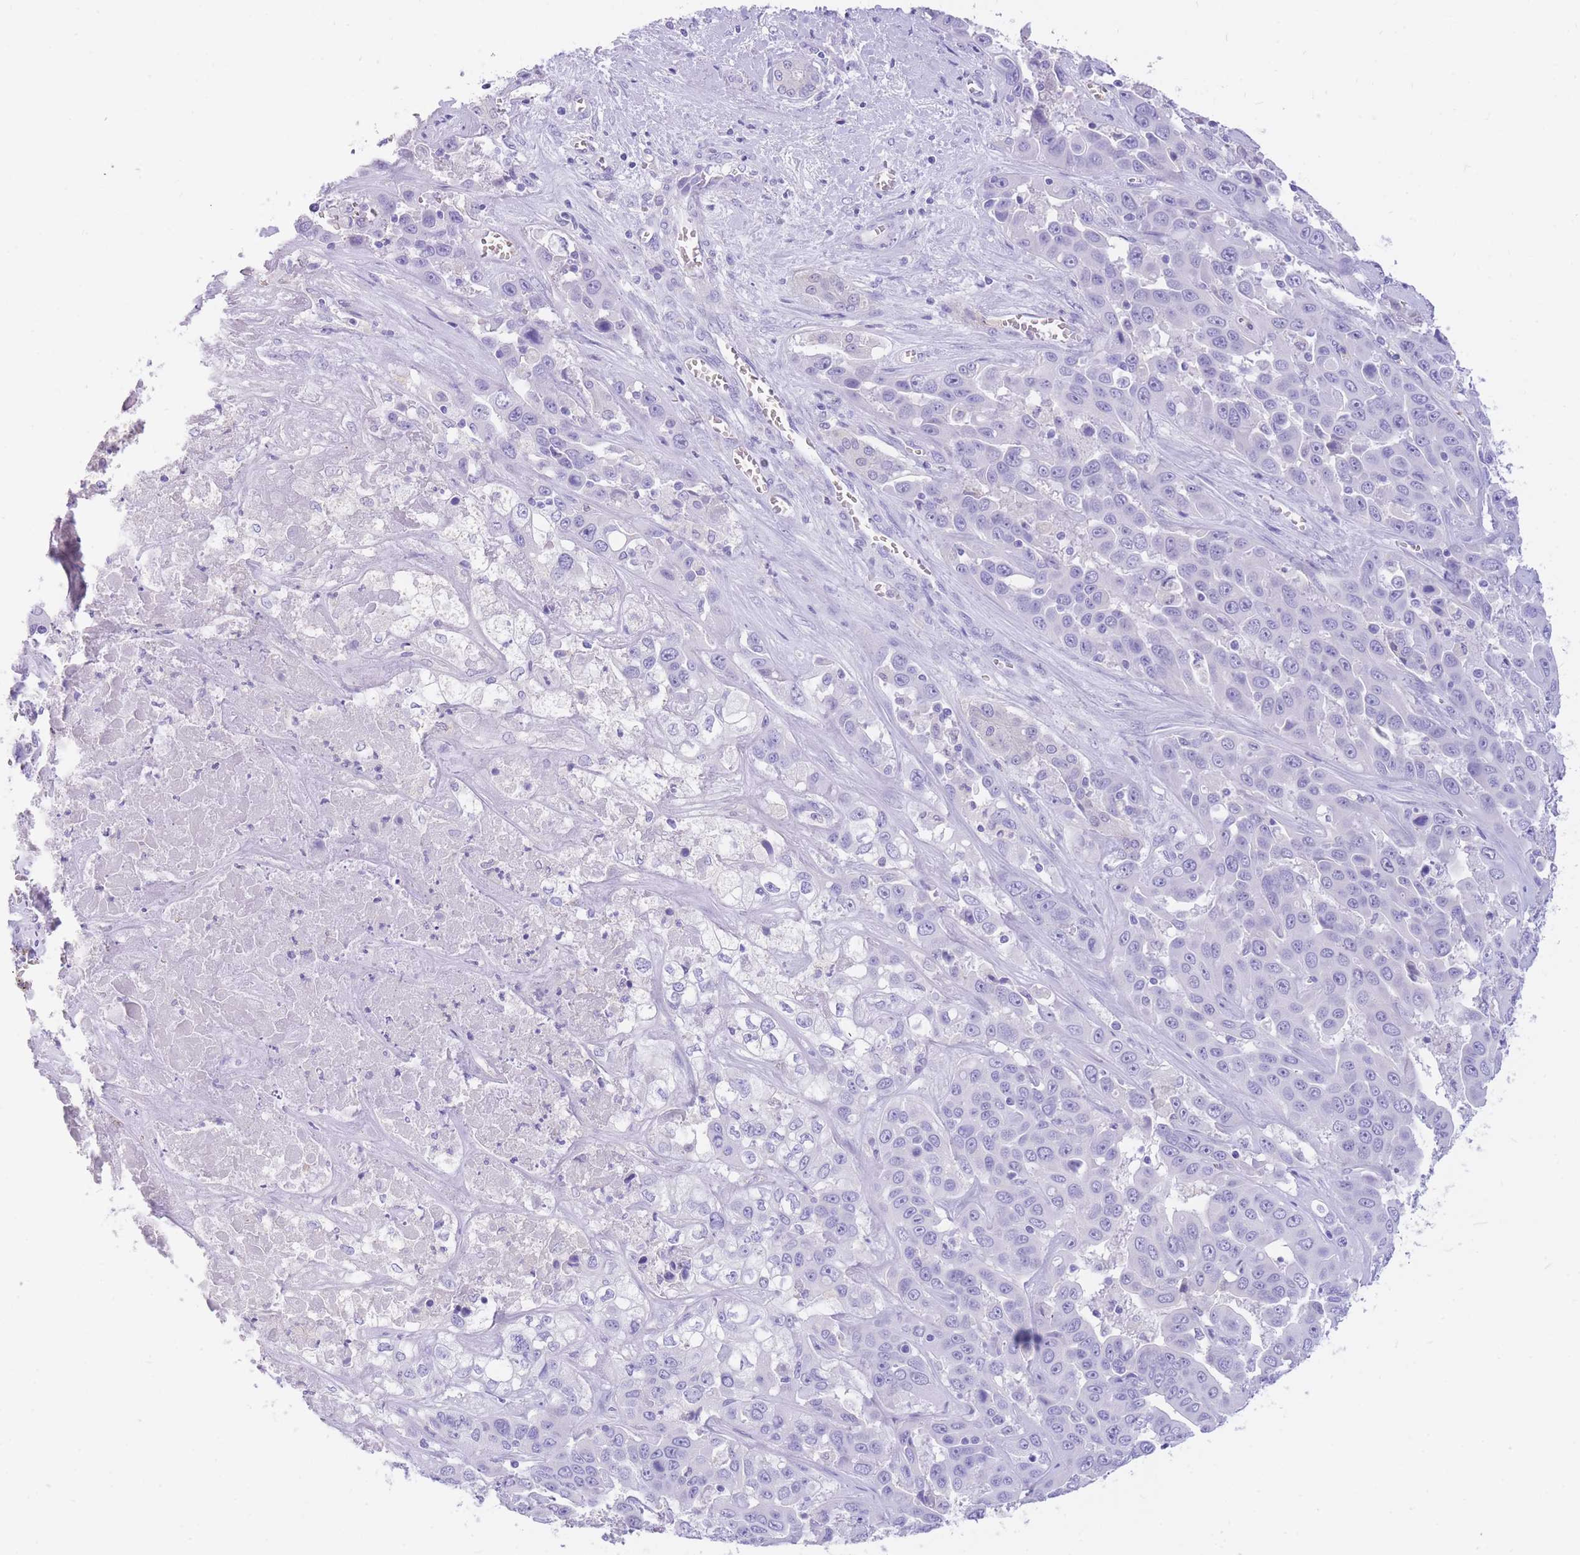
{"staining": {"intensity": "negative", "quantity": "none", "location": "none"}, "tissue": "liver cancer", "cell_type": "Tumor cells", "image_type": "cancer", "snomed": [{"axis": "morphology", "description": "Cholangiocarcinoma"}, {"axis": "topography", "description": "Liver"}], "caption": "The micrograph exhibits no significant staining in tumor cells of liver cancer (cholangiocarcinoma).", "gene": "SULT1A1", "patient": {"sex": "female", "age": 52}}